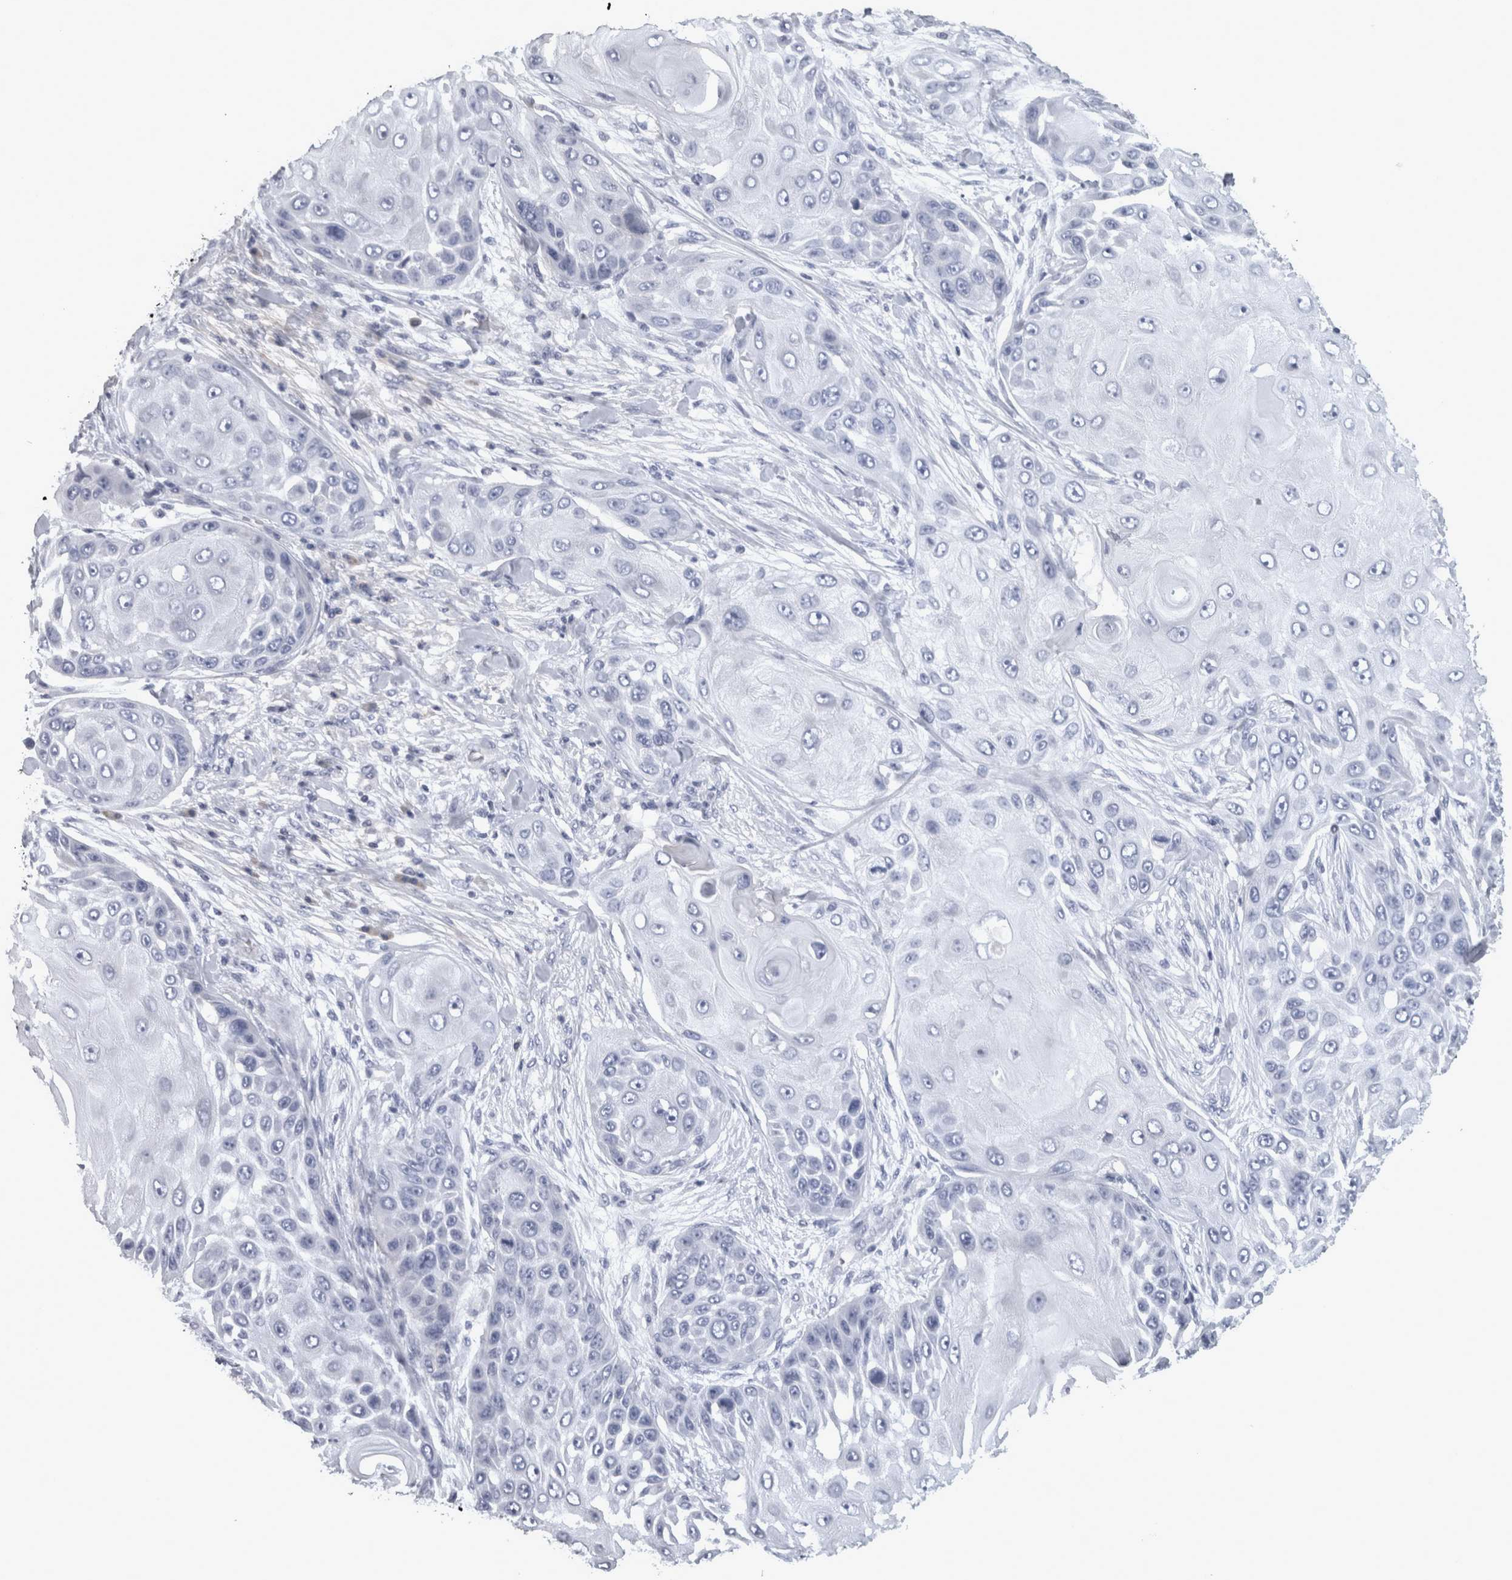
{"staining": {"intensity": "negative", "quantity": "none", "location": "none"}, "tissue": "skin cancer", "cell_type": "Tumor cells", "image_type": "cancer", "snomed": [{"axis": "morphology", "description": "Squamous cell carcinoma, NOS"}, {"axis": "topography", "description": "Skin"}], "caption": "An IHC histopathology image of squamous cell carcinoma (skin) is shown. There is no staining in tumor cells of squamous cell carcinoma (skin). (DAB (3,3'-diaminobenzidine) immunohistochemistry with hematoxylin counter stain).", "gene": "TCAP", "patient": {"sex": "female", "age": 44}}